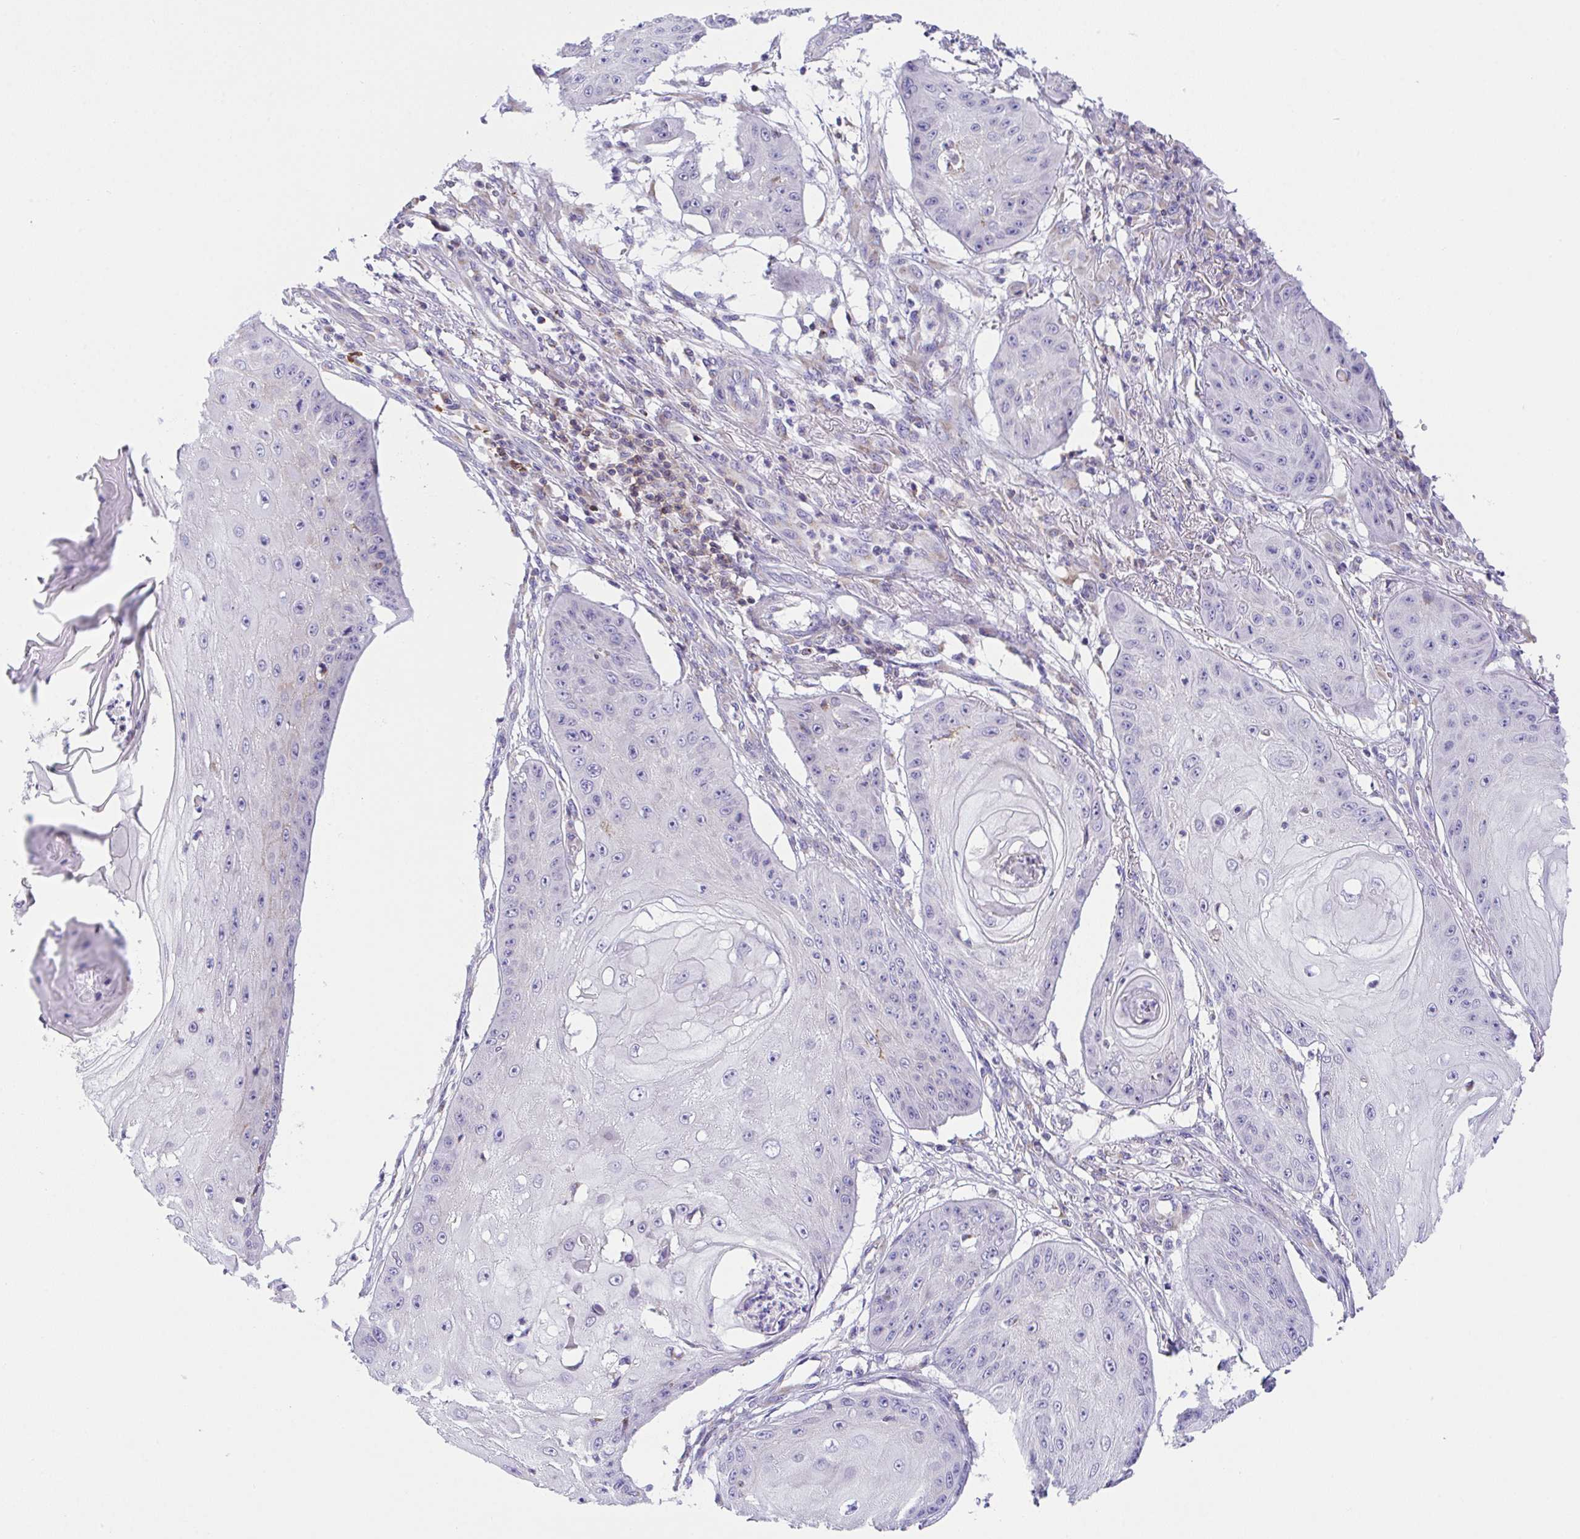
{"staining": {"intensity": "negative", "quantity": "none", "location": "none"}, "tissue": "skin cancer", "cell_type": "Tumor cells", "image_type": "cancer", "snomed": [{"axis": "morphology", "description": "Squamous cell carcinoma, NOS"}, {"axis": "topography", "description": "Skin"}], "caption": "This is a image of immunohistochemistry (IHC) staining of squamous cell carcinoma (skin), which shows no positivity in tumor cells.", "gene": "MIA3", "patient": {"sex": "male", "age": 70}}